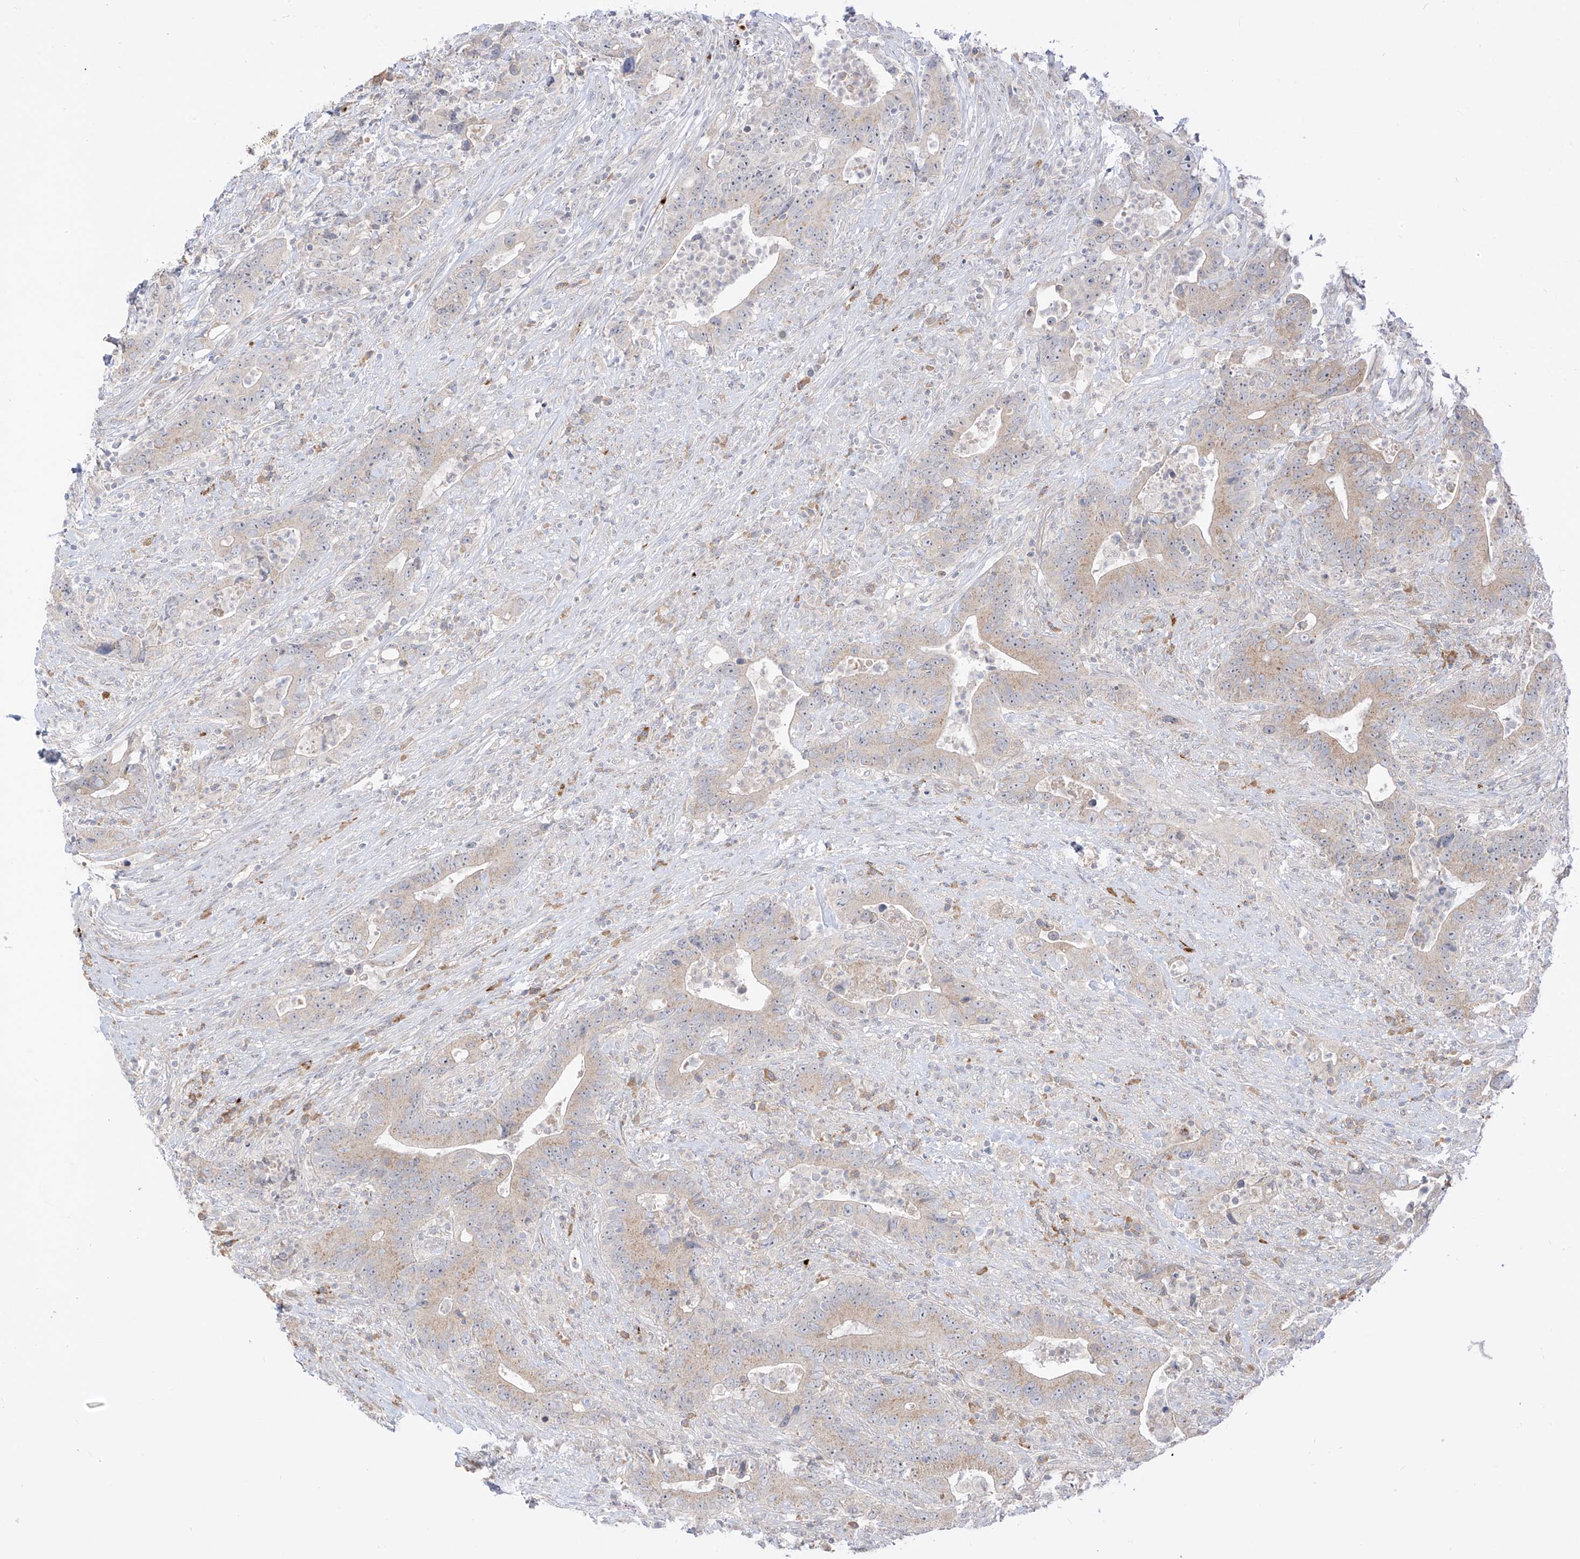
{"staining": {"intensity": "weak", "quantity": "25%-75%", "location": "cytoplasmic/membranous"}, "tissue": "colorectal cancer", "cell_type": "Tumor cells", "image_type": "cancer", "snomed": [{"axis": "morphology", "description": "Adenocarcinoma, NOS"}, {"axis": "topography", "description": "Colon"}], "caption": "Colorectal cancer was stained to show a protein in brown. There is low levels of weak cytoplasmic/membranous expression in approximately 25%-75% of tumor cells. Using DAB (3,3'-diaminobenzidine) (brown) and hematoxylin (blue) stains, captured at high magnification using brightfield microscopy.", "gene": "SYTL3", "patient": {"sex": "female", "age": 75}}